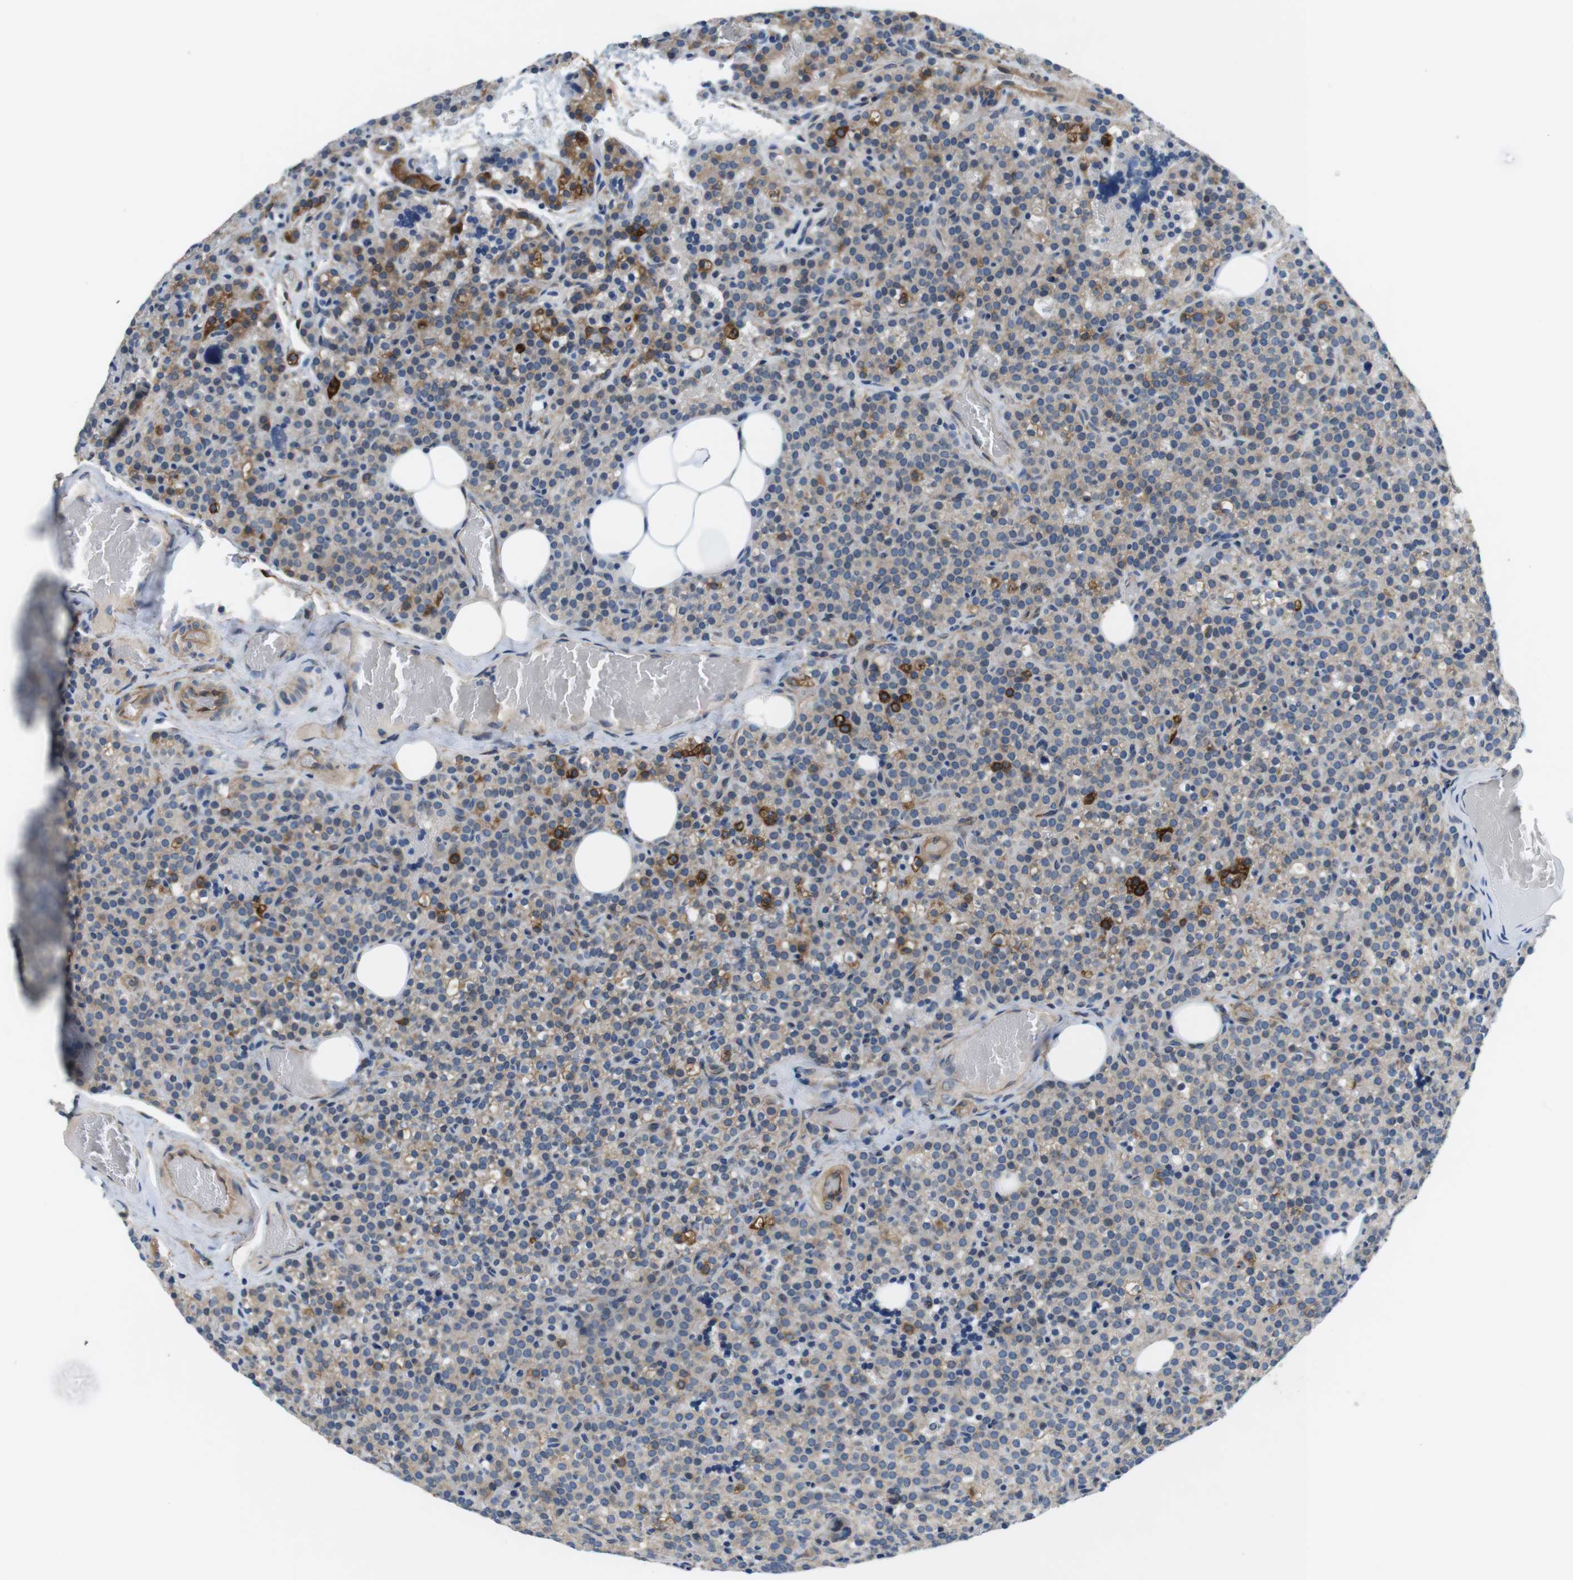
{"staining": {"intensity": "moderate", "quantity": "<25%", "location": "cytoplasmic/membranous"}, "tissue": "parathyroid gland", "cell_type": "Glandular cells", "image_type": "normal", "snomed": [{"axis": "morphology", "description": "Normal tissue, NOS"}, {"axis": "topography", "description": "Parathyroid gland"}], "caption": "Approximately <25% of glandular cells in unremarkable parathyroid gland exhibit moderate cytoplasmic/membranous protein expression as visualized by brown immunohistochemical staining.", "gene": "DCLK1", "patient": {"sex": "female", "age": 47}}